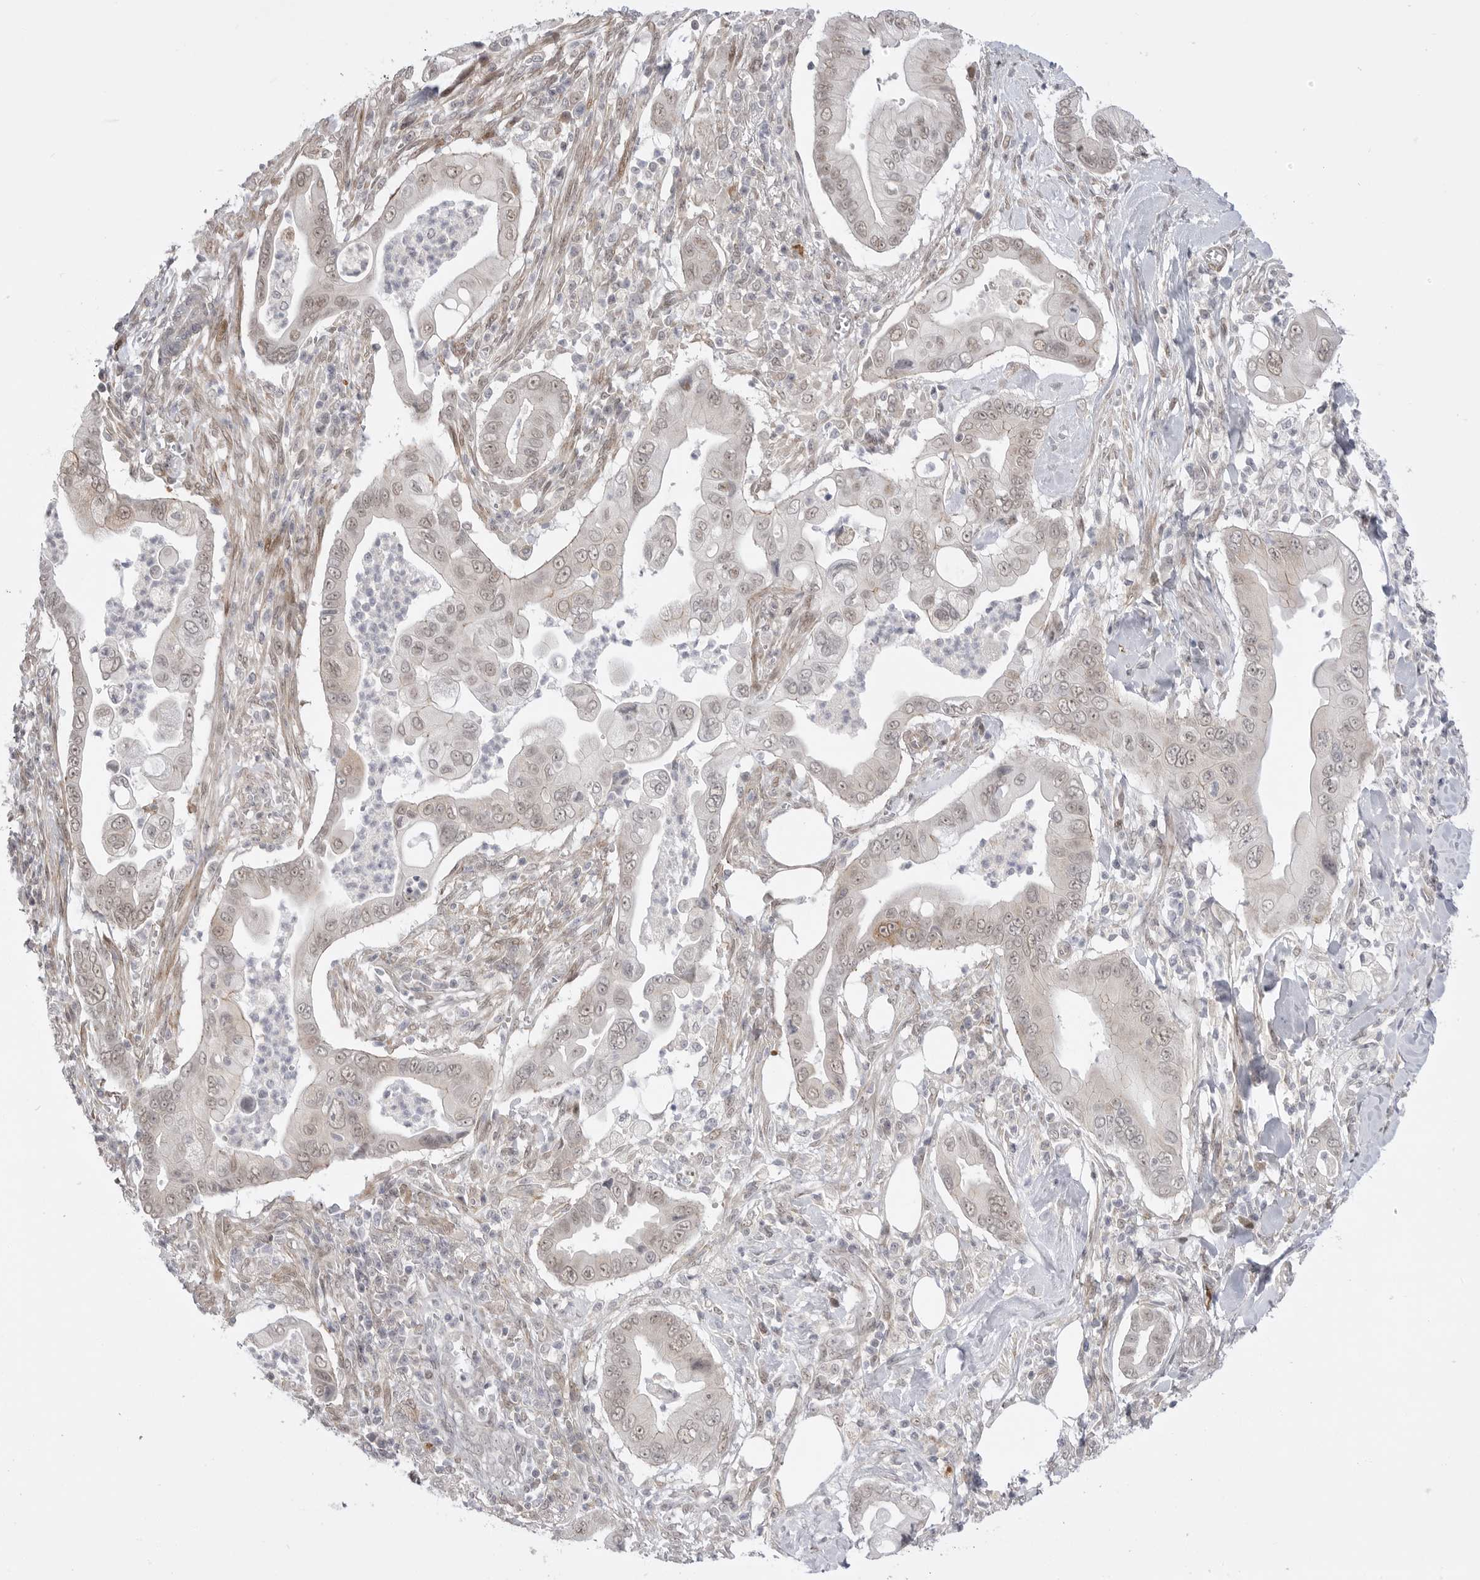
{"staining": {"intensity": "weak", "quantity": "25%-75%", "location": "cytoplasmic/membranous,nuclear"}, "tissue": "pancreatic cancer", "cell_type": "Tumor cells", "image_type": "cancer", "snomed": [{"axis": "morphology", "description": "Adenocarcinoma, NOS"}, {"axis": "topography", "description": "Pancreas"}], "caption": "IHC photomicrograph of neoplastic tissue: pancreatic cancer (adenocarcinoma) stained using immunohistochemistry displays low levels of weak protein expression localized specifically in the cytoplasmic/membranous and nuclear of tumor cells, appearing as a cytoplasmic/membranous and nuclear brown color.", "gene": "GGT6", "patient": {"sex": "male", "age": 78}}